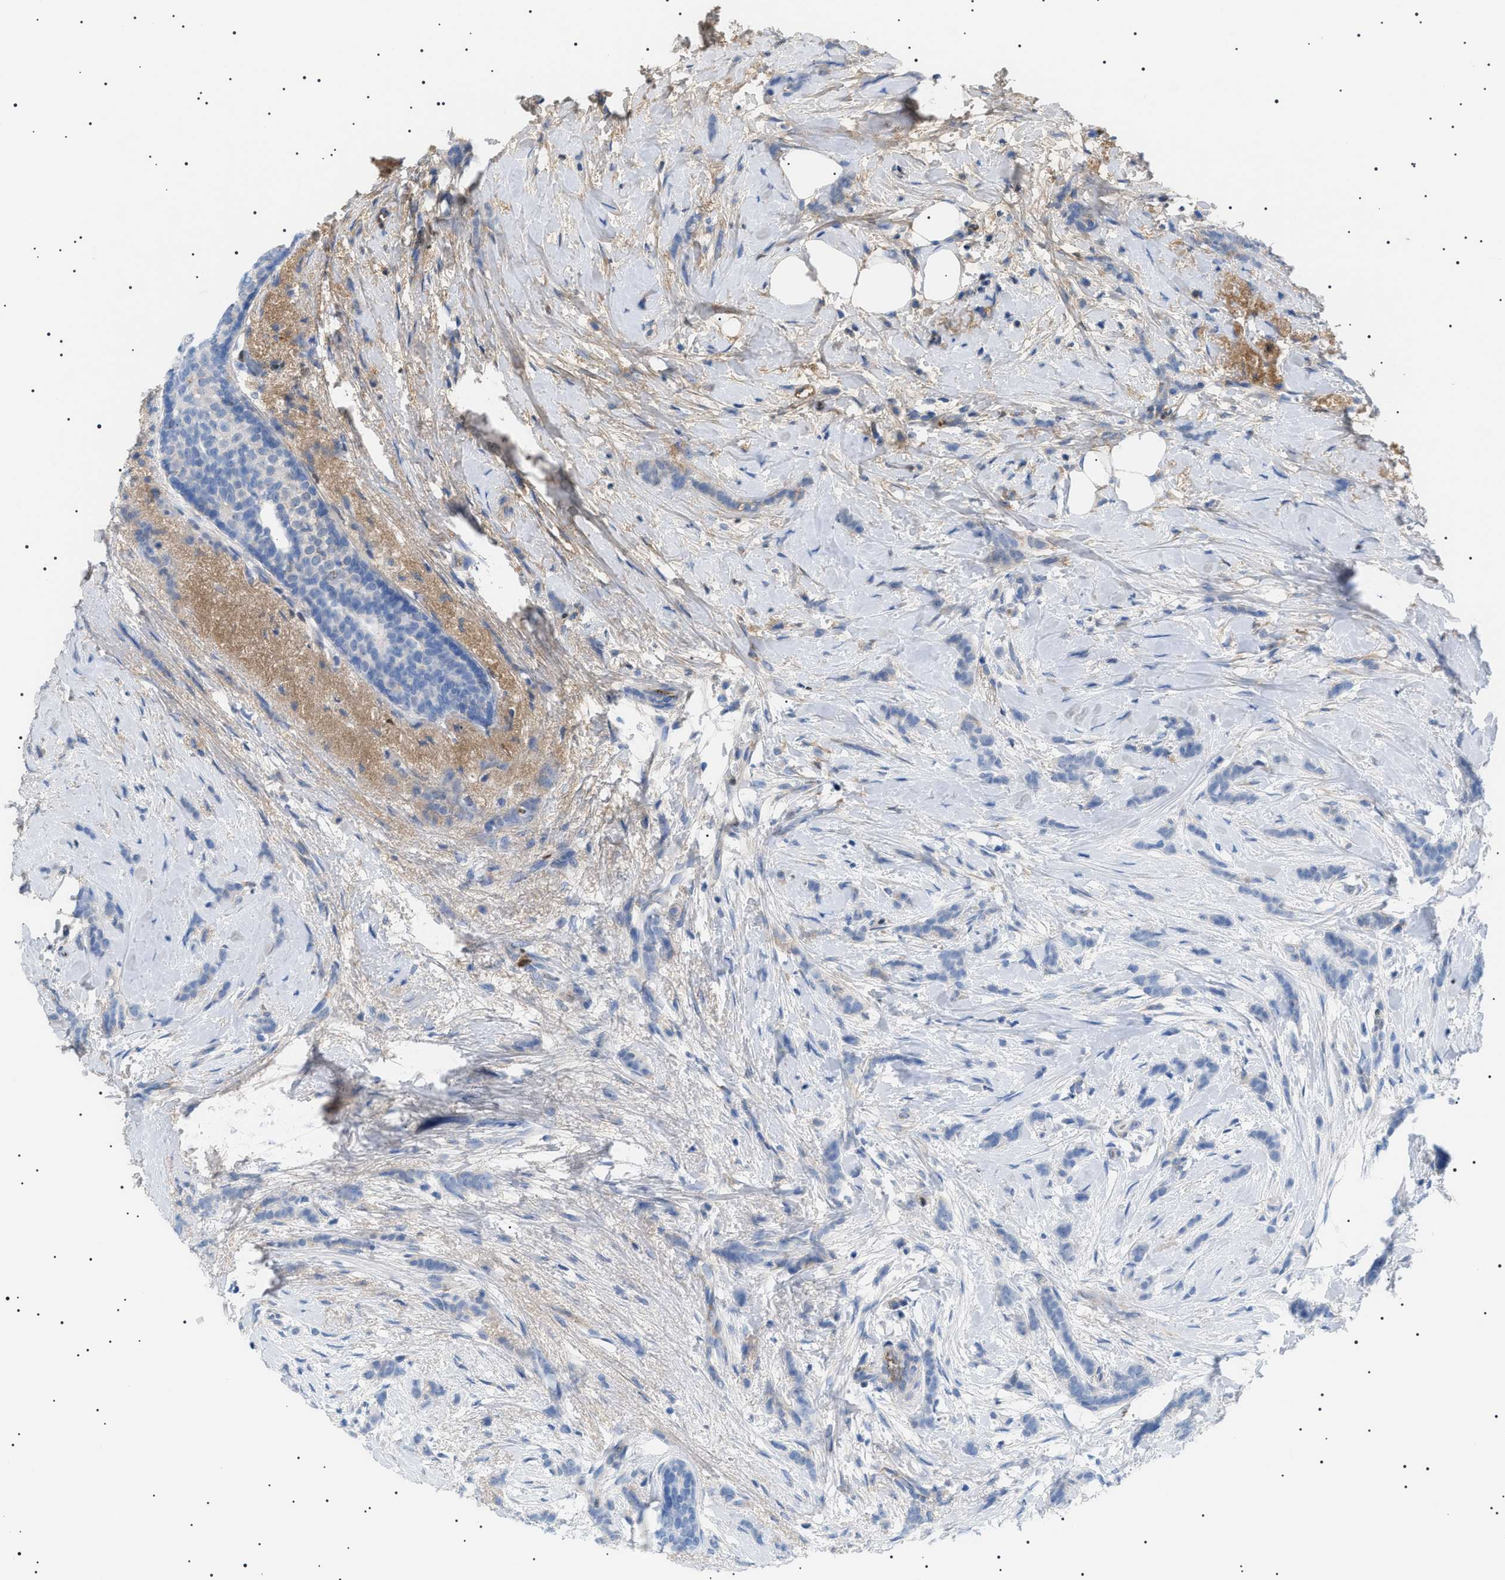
{"staining": {"intensity": "negative", "quantity": "none", "location": "none"}, "tissue": "breast cancer", "cell_type": "Tumor cells", "image_type": "cancer", "snomed": [{"axis": "morphology", "description": "Lobular carcinoma, in situ"}, {"axis": "morphology", "description": "Lobular carcinoma"}, {"axis": "topography", "description": "Breast"}], "caption": "This is an immunohistochemistry (IHC) photomicrograph of breast cancer. There is no expression in tumor cells.", "gene": "LPA", "patient": {"sex": "female", "age": 41}}